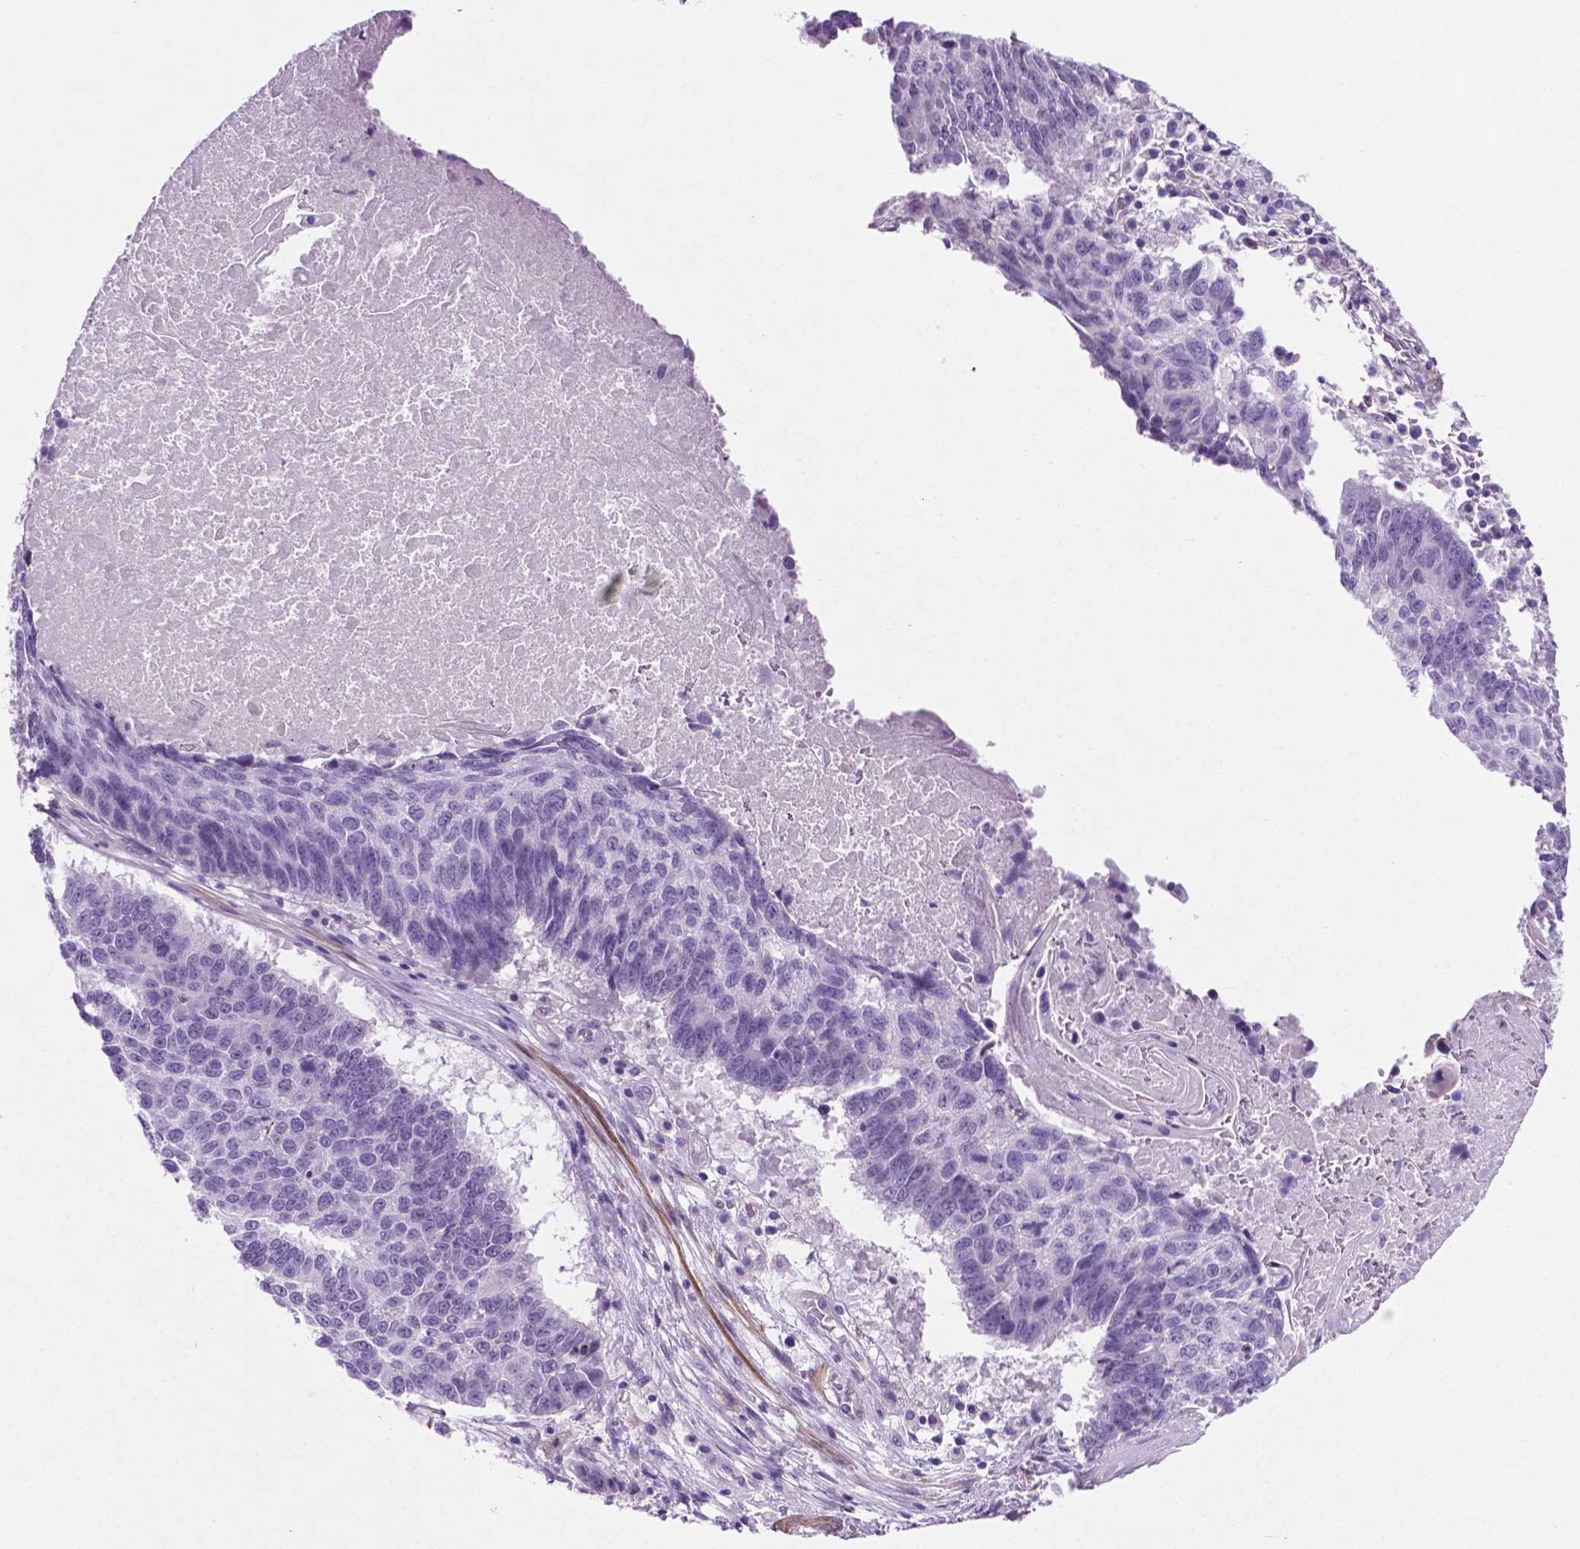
{"staining": {"intensity": "negative", "quantity": "none", "location": "none"}, "tissue": "lung cancer", "cell_type": "Tumor cells", "image_type": "cancer", "snomed": [{"axis": "morphology", "description": "Squamous cell carcinoma, NOS"}, {"axis": "topography", "description": "Lung"}], "caption": "Immunohistochemistry (IHC) of human lung cancer demonstrates no expression in tumor cells.", "gene": "ASPG", "patient": {"sex": "male", "age": 73}}